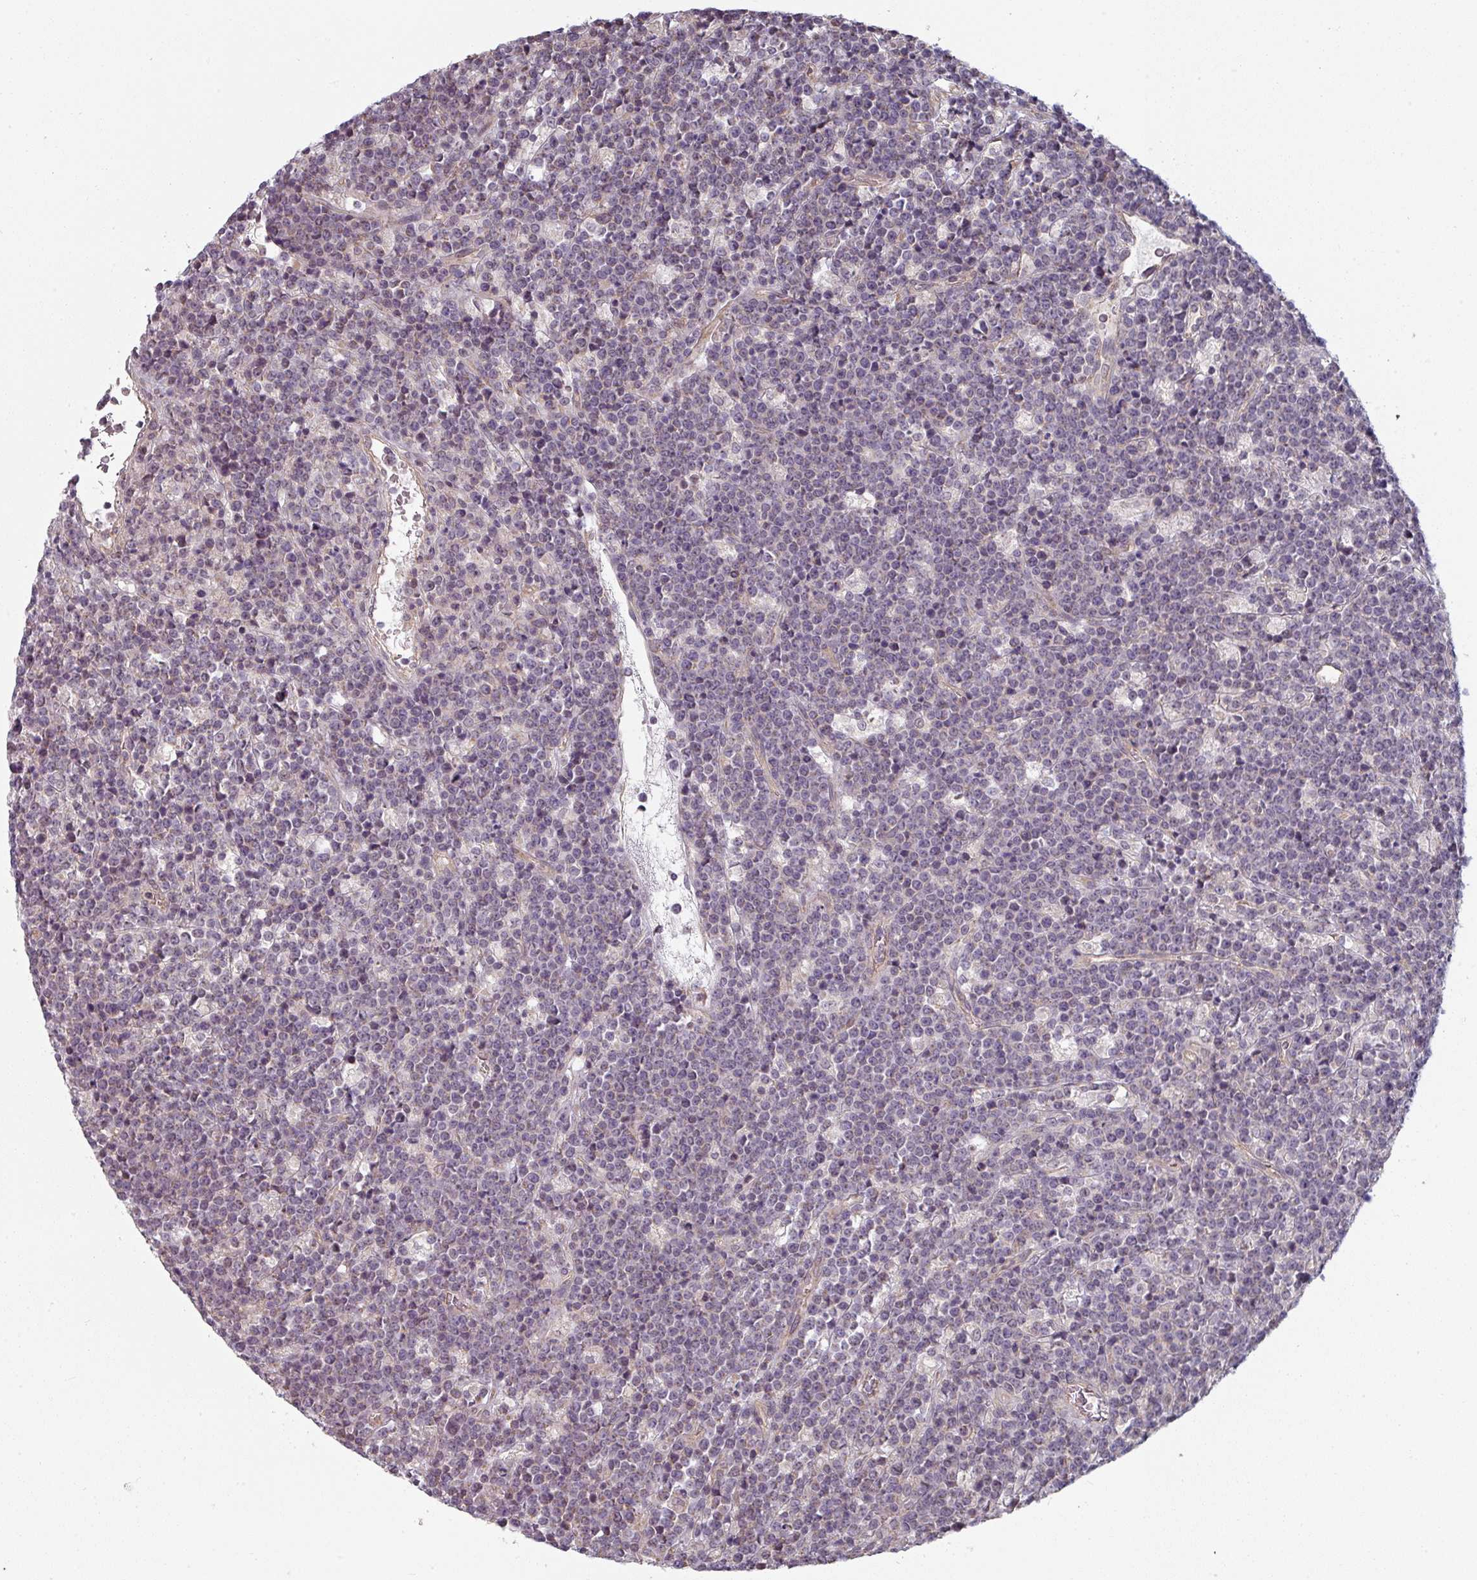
{"staining": {"intensity": "negative", "quantity": "none", "location": "none"}, "tissue": "lymphoma", "cell_type": "Tumor cells", "image_type": "cancer", "snomed": [{"axis": "morphology", "description": "Malignant lymphoma, non-Hodgkin's type, High grade"}, {"axis": "topography", "description": "Ovary"}], "caption": "A high-resolution photomicrograph shows immunohistochemistry staining of lymphoma, which exhibits no significant staining in tumor cells. (Stains: DAB (3,3'-diaminobenzidine) IHC with hematoxylin counter stain, Microscopy: brightfield microscopy at high magnification).", "gene": "PLEKHJ1", "patient": {"sex": "female", "age": 56}}